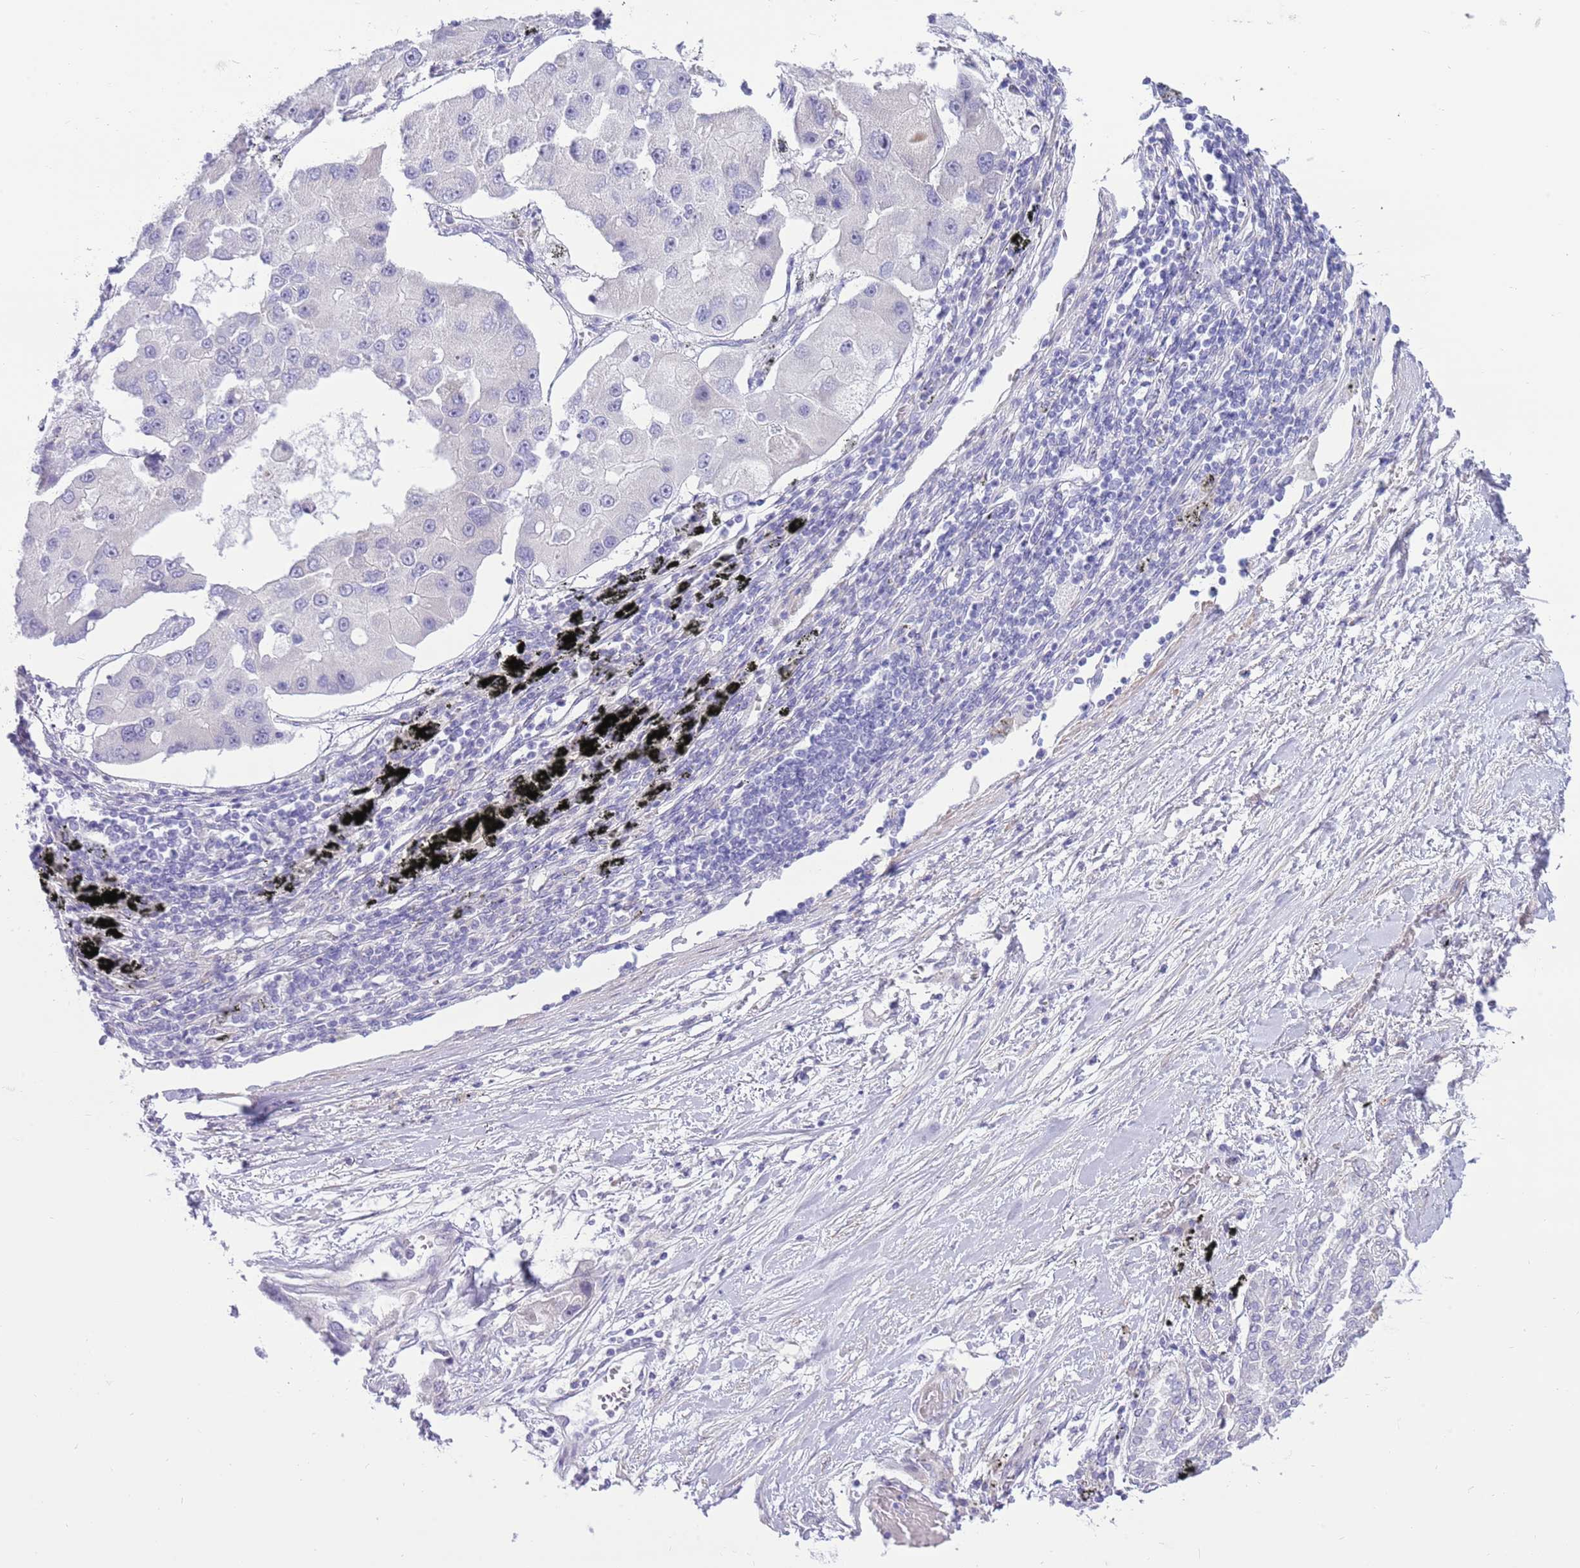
{"staining": {"intensity": "negative", "quantity": "none", "location": "none"}, "tissue": "lung cancer", "cell_type": "Tumor cells", "image_type": "cancer", "snomed": [{"axis": "morphology", "description": "Adenocarcinoma, NOS"}, {"axis": "topography", "description": "Lung"}], "caption": "IHC of human lung adenocarcinoma exhibits no expression in tumor cells. (Stains: DAB (3,3'-diaminobenzidine) IHC with hematoxylin counter stain, Microscopy: brightfield microscopy at high magnification).", "gene": "ZC4H2", "patient": {"sex": "female", "age": 54}}